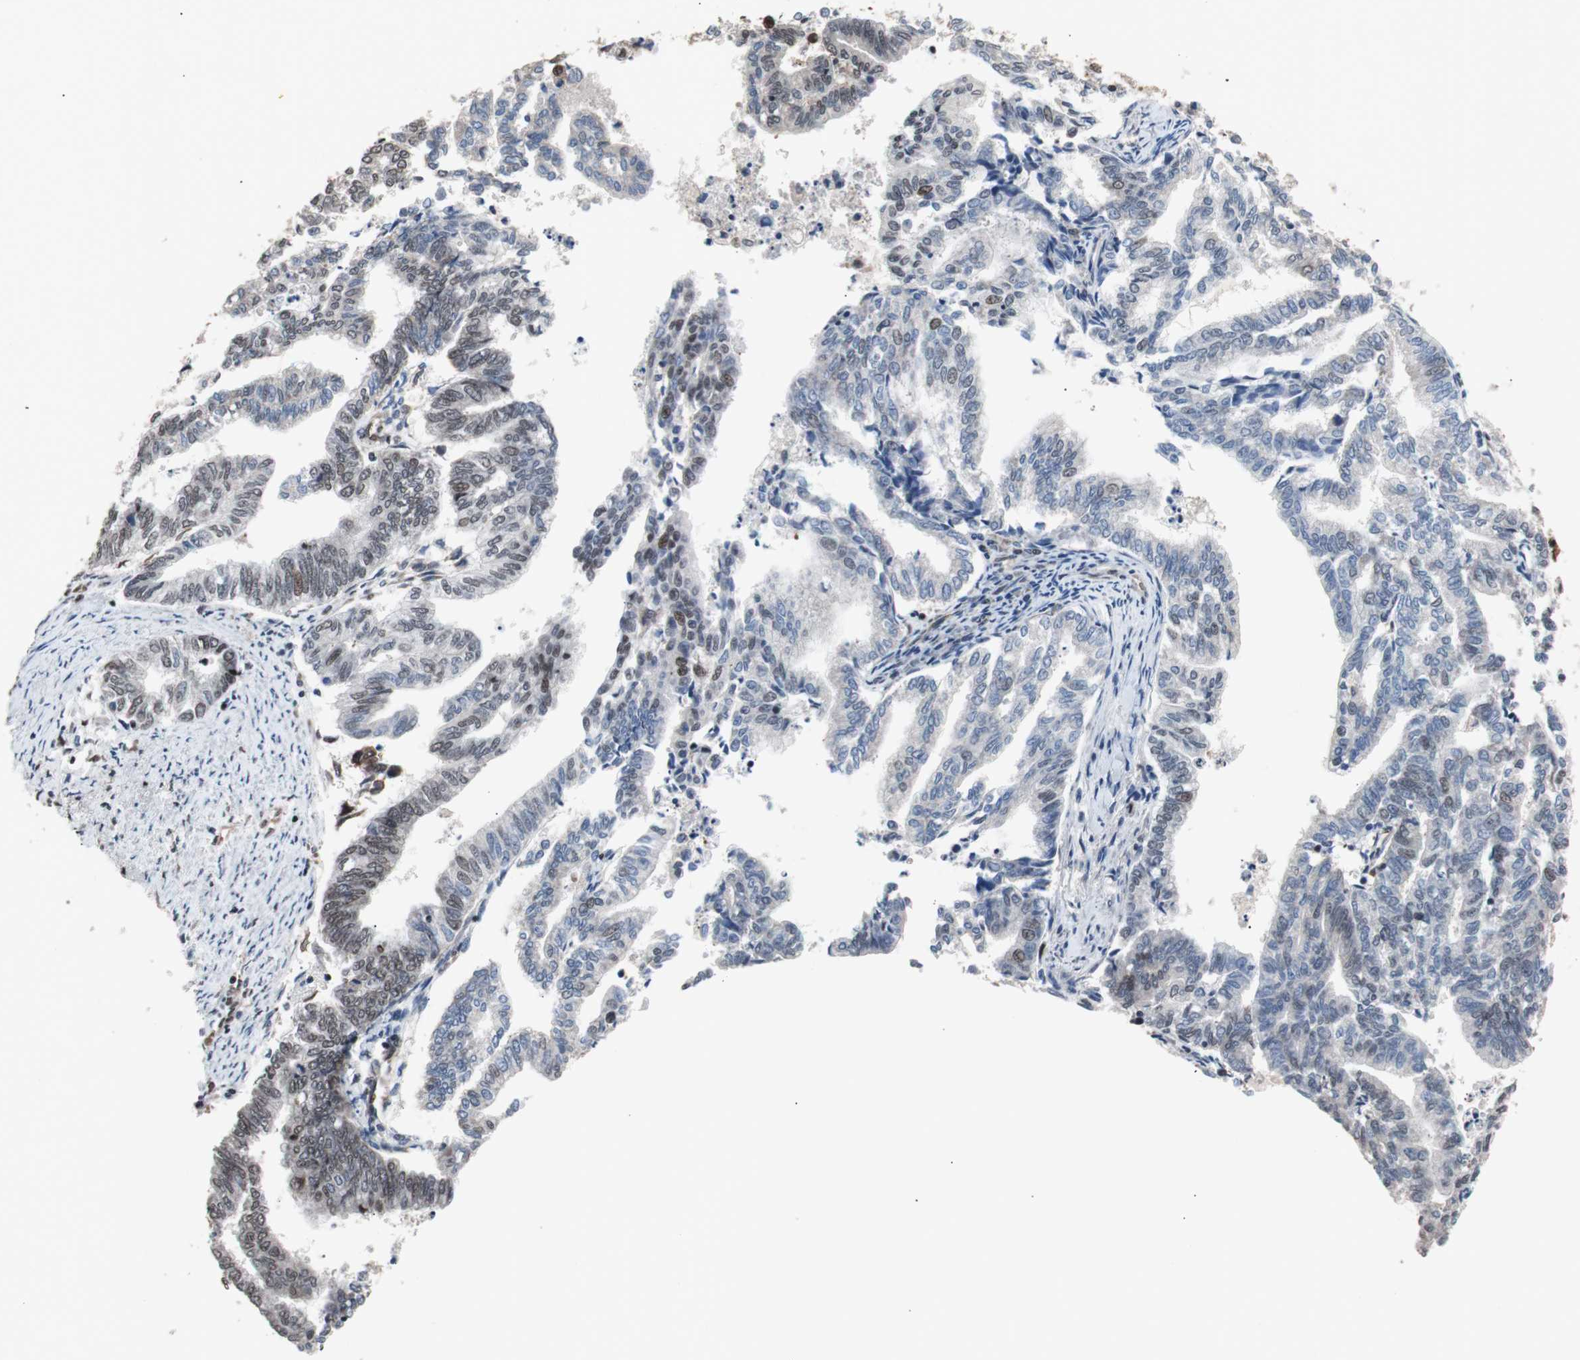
{"staining": {"intensity": "moderate", "quantity": "<25%", "location": "nuclear"}, "tissue": "endometrial cancer", "cell_type": "Tumor cells", "image_type": "cancer", "snomed": [{"axis": "morphology", "description": "Adenocarcinoma, NOS"}, {"axis": "topography", "description": "Endometrium"}], "caption": "A brown stain highlights moderate nuclear staining of a protein in endometrial cancer tumor cells. The protein of interest is shown in brown color, while the nuclei are stained blue.", "gene": "POGZ", "patient": {"sex": "female", "age": 79}}